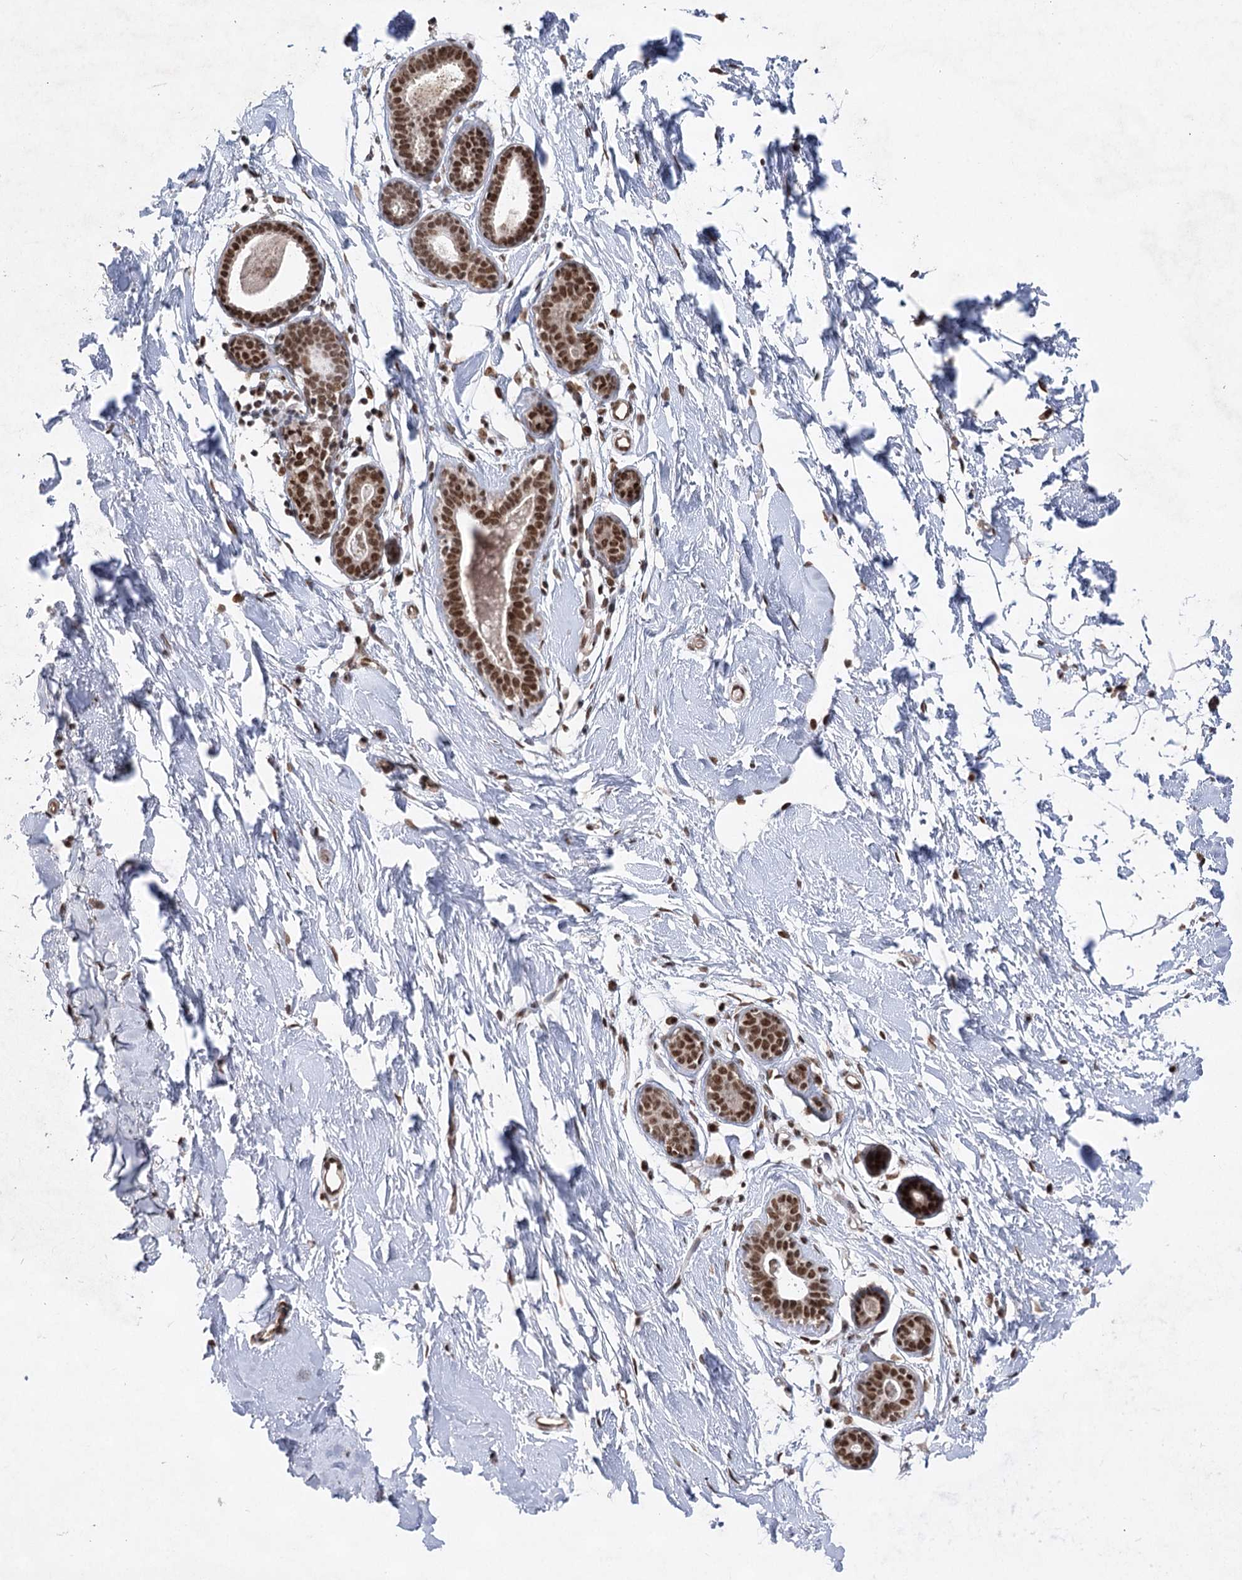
{"staining": {"intensity": "strong", "quantity": ">75%", "location": "nuclear"}, "tissue": "adipose tissue", "cell_type": "Adipocytes", "image_type": "normal", "snomed": [{"axis": "morphology", "description": "Normal tissue, NOS"}, {"axis": "topography", "description": "Breast"}], "caption": "Protein expression analysis of normal human adipose tissue reveals strong nuclear expression in approximately >75% of adipocytes. (DAB IHC, brown staining for protein, blue staining for nuclei).", "gene": "ZCCHC8", "patient": {"sex": "female", "age": 23}}